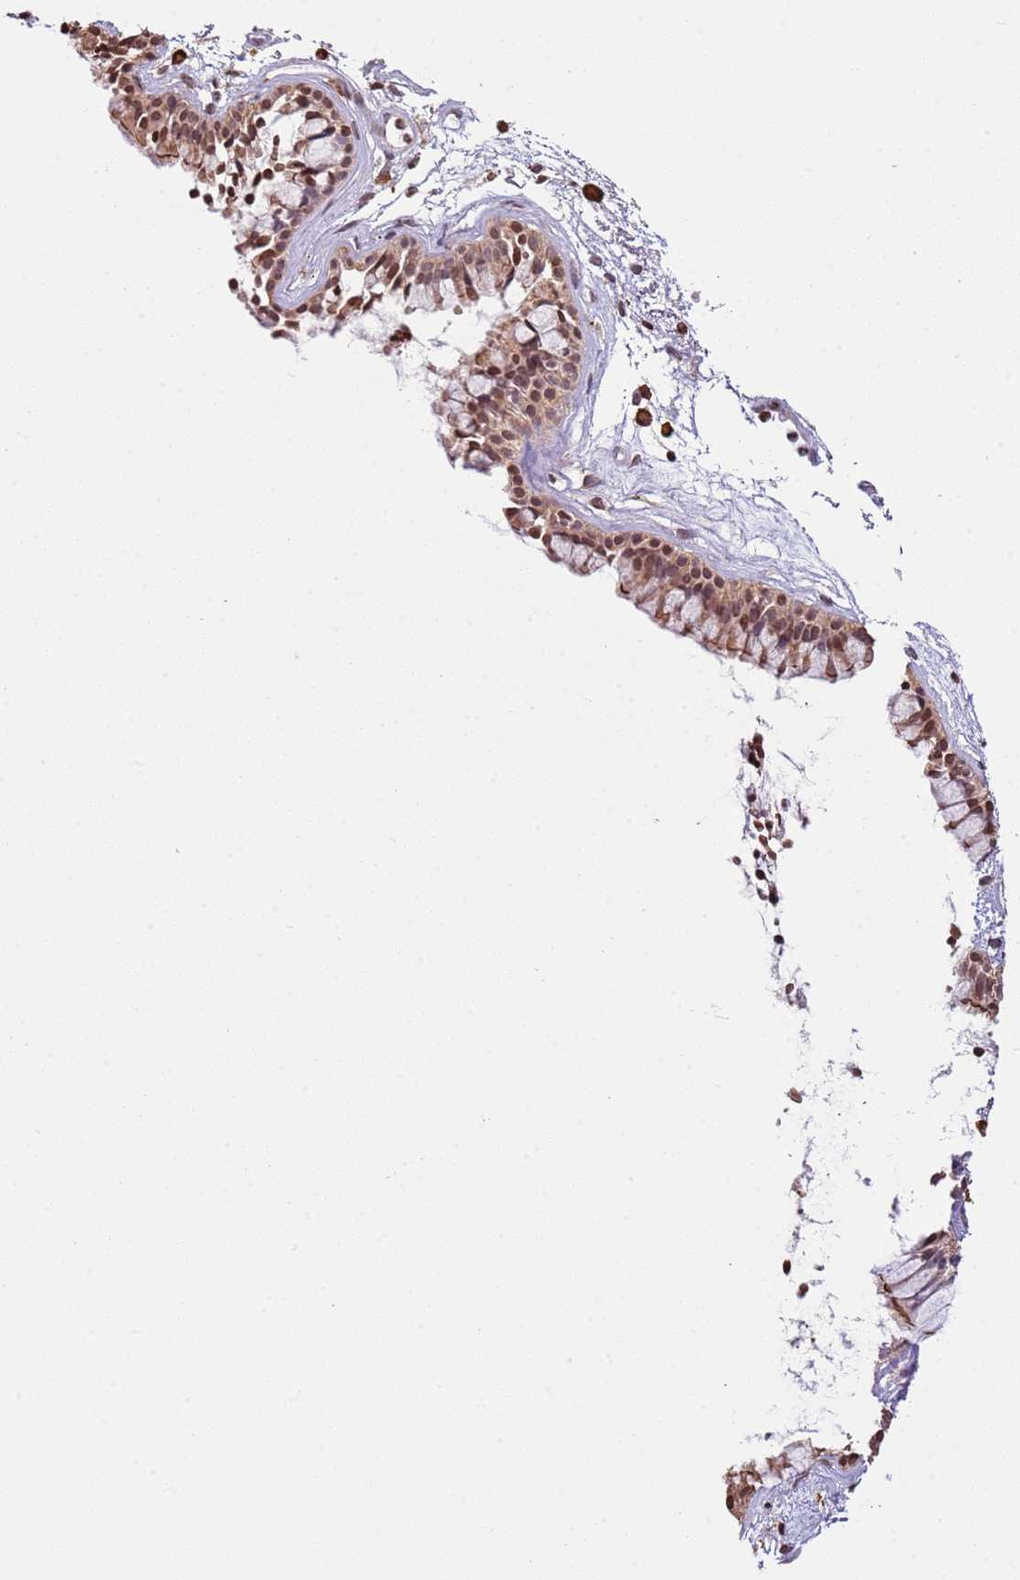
{"staining": {"intensity": "moderate", "quantity": ">75%", "location": "cytoplasmic/membranous,nuclear"}, "tissue": "nasopharynx", "cell_type": "Respiratory epithelial cells", "image_type": "normal", "snomed": [{"axis": "morphology", "description": "Normal tissue, NOS"}, {"axis": "topography", "description": "Nasopharynx"}], "caption": "Normal nasopharynx shows moderate cytoplasmic/membranous,nuclear staining in approximately >75% of respiratory epithelial cells.", "gene": "SCAF1", "patient": {"sex": "male", "age": 82}}